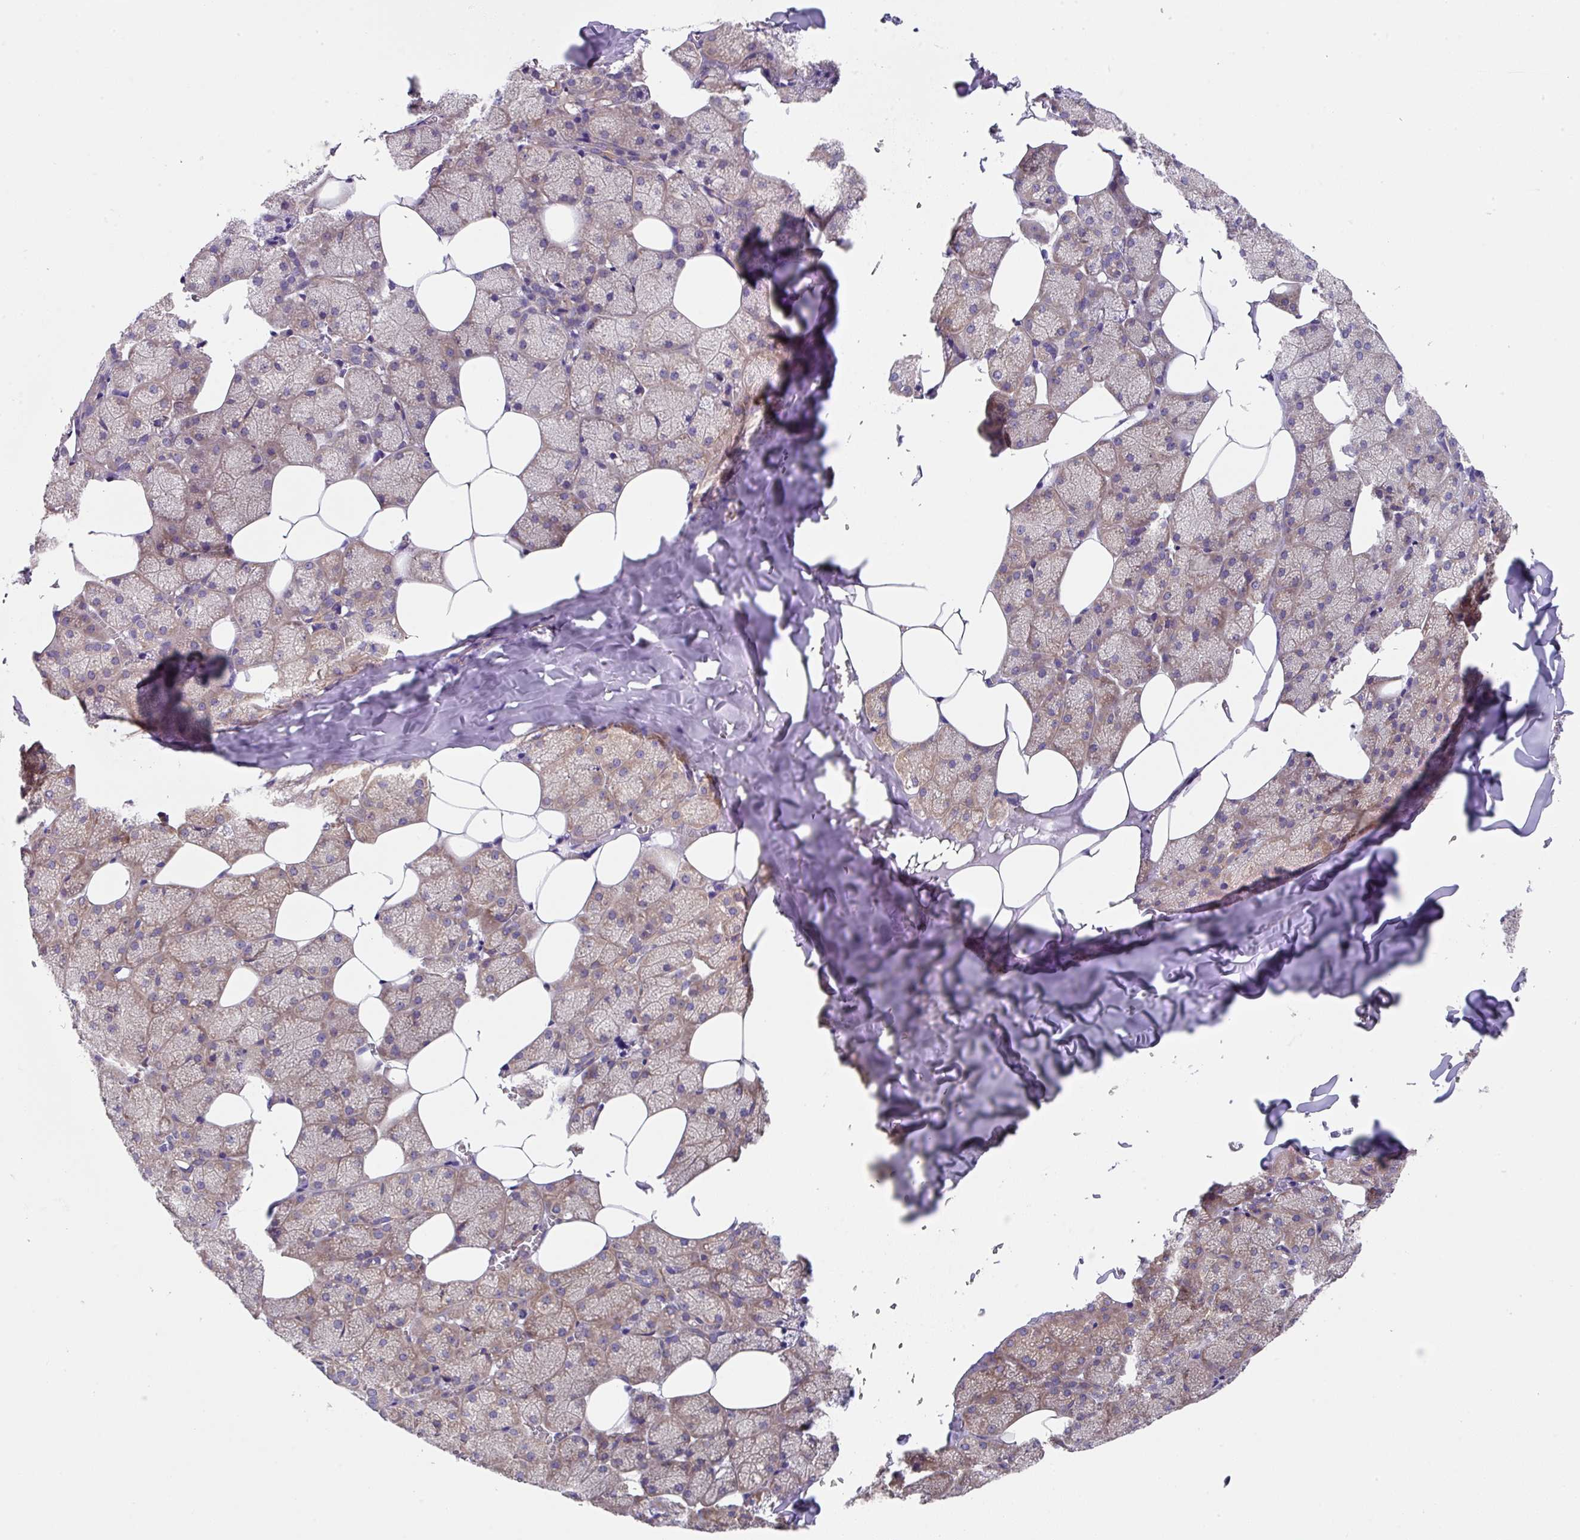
{"staining": {"intensity": "moderate", "quantity": ">75%", "location": "cytoplasmic/membranous"}, "tissue": "salivary gland", "cell_type": "Glandular cells", "image_type": "normal", "snomed": [{"axis": "morphology", "description": "Normal tissue, NOS"}, {"axis": "topography", "description": "Salivary gland"}, {"axis": "topography", "description": "Peripheral nerve tissue"}], "caption": "A high-resolution micrograph shows immunohistochemistry staining of unremarkable salivary gland, which exhibits moderate cytoplasmic/membranous positivity in approximately >75% of glandular cells. (DAB (3,3'-diaminobenzidine) IHC with brightfield microscopy, high magnification).", "gene": "EIF4B", "patient": {"sex": "male", "age": 38}}